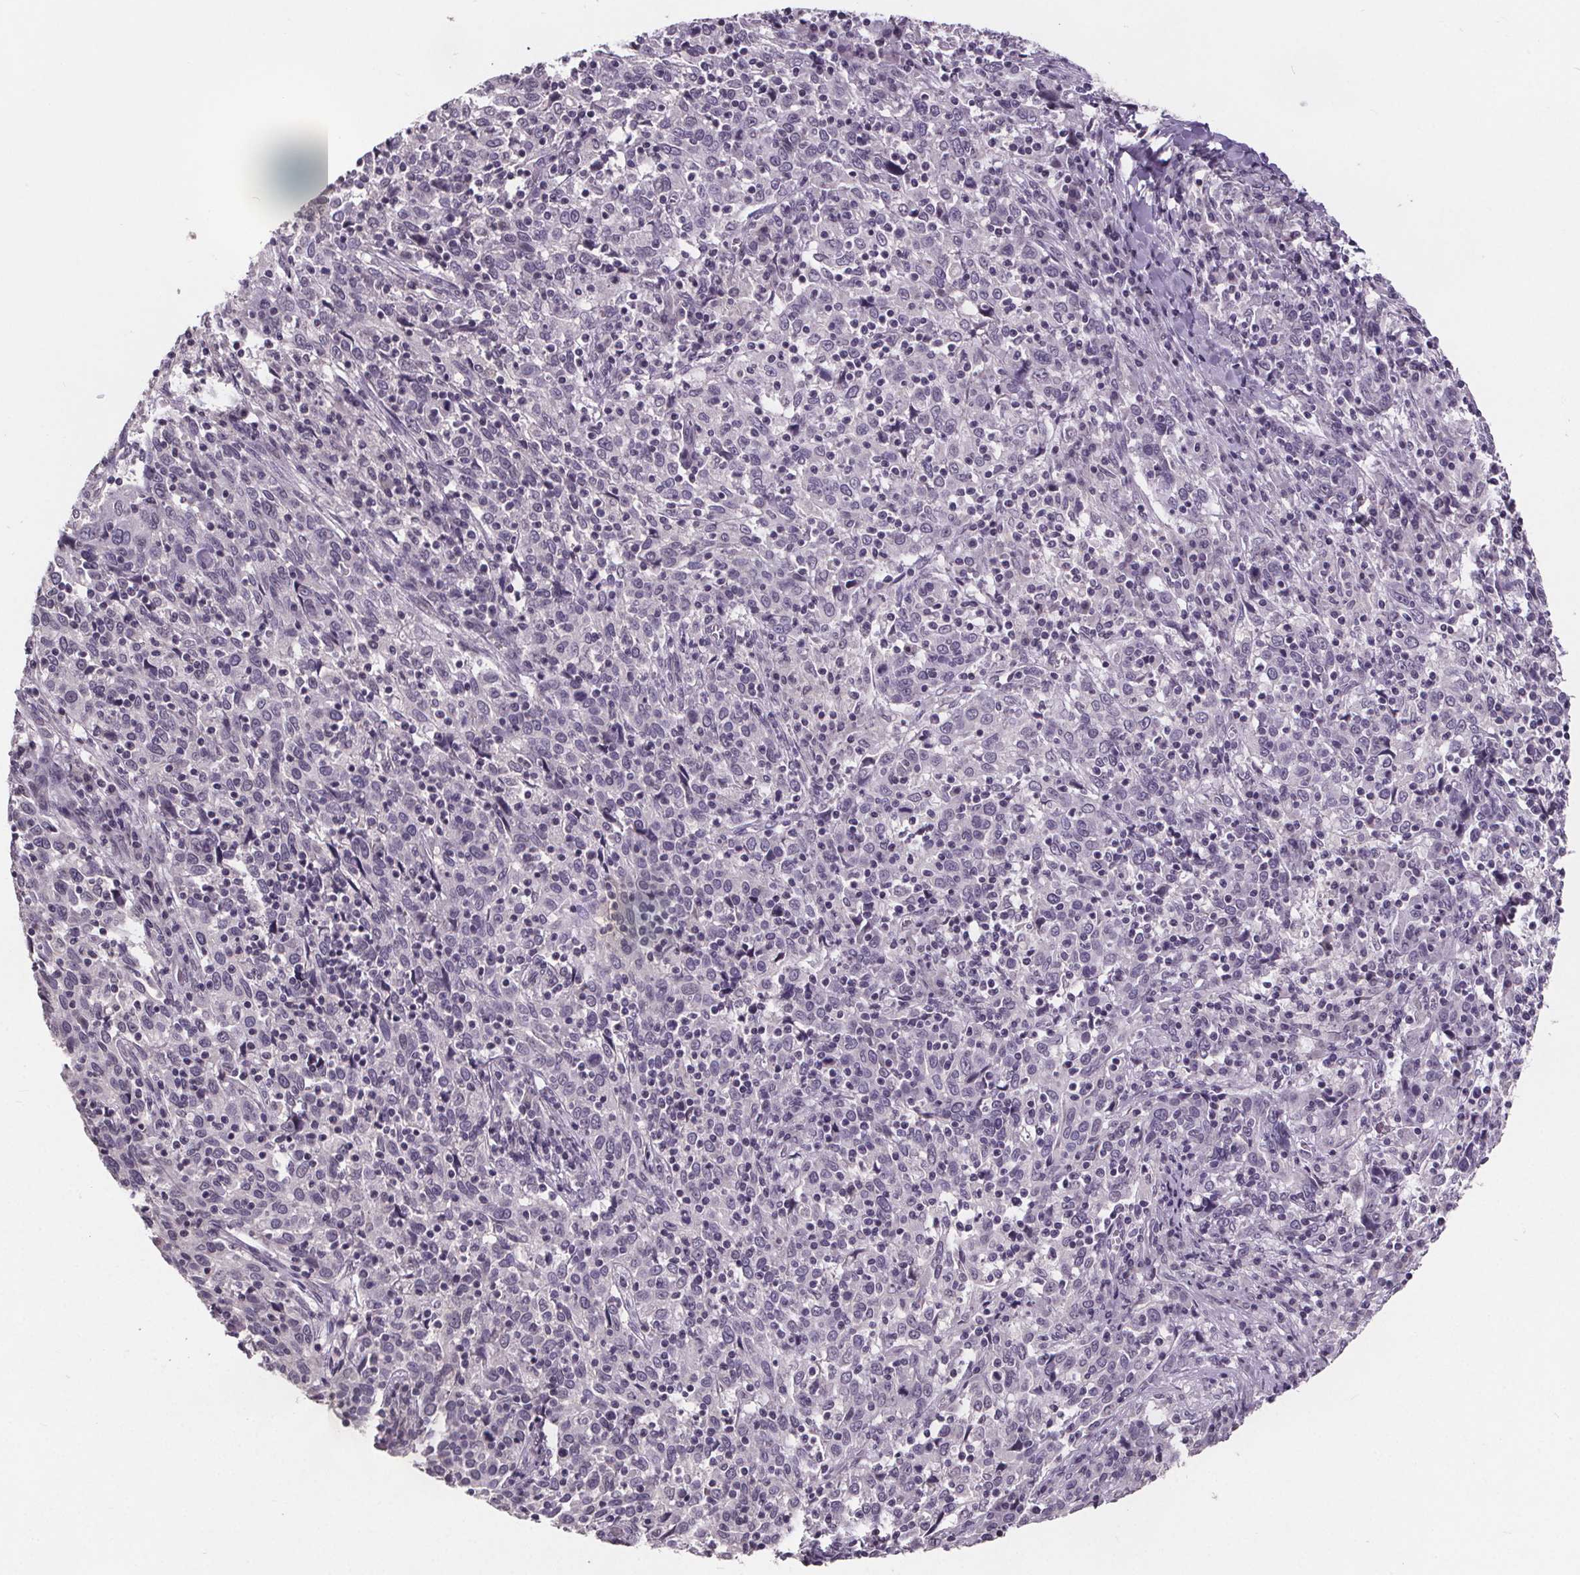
{"staining": {"intensity": "negative", "quantity": "none", "location": "none"}, "tissue": "cervical cancer", "cell_type": "Tumor cells", "image_type": "cancer", "snomed": [{"axis": "morphology", "description": "Squamous cell carcinoma, NOS"}, {"axis": "topography", "description": "Cervix"}], "caption": "The micrograph exhibits no significant positivity in tumor cells of cervical cancer.", "gene": "NKX6-1", "patient": {"sex": "female", "age": 46}}